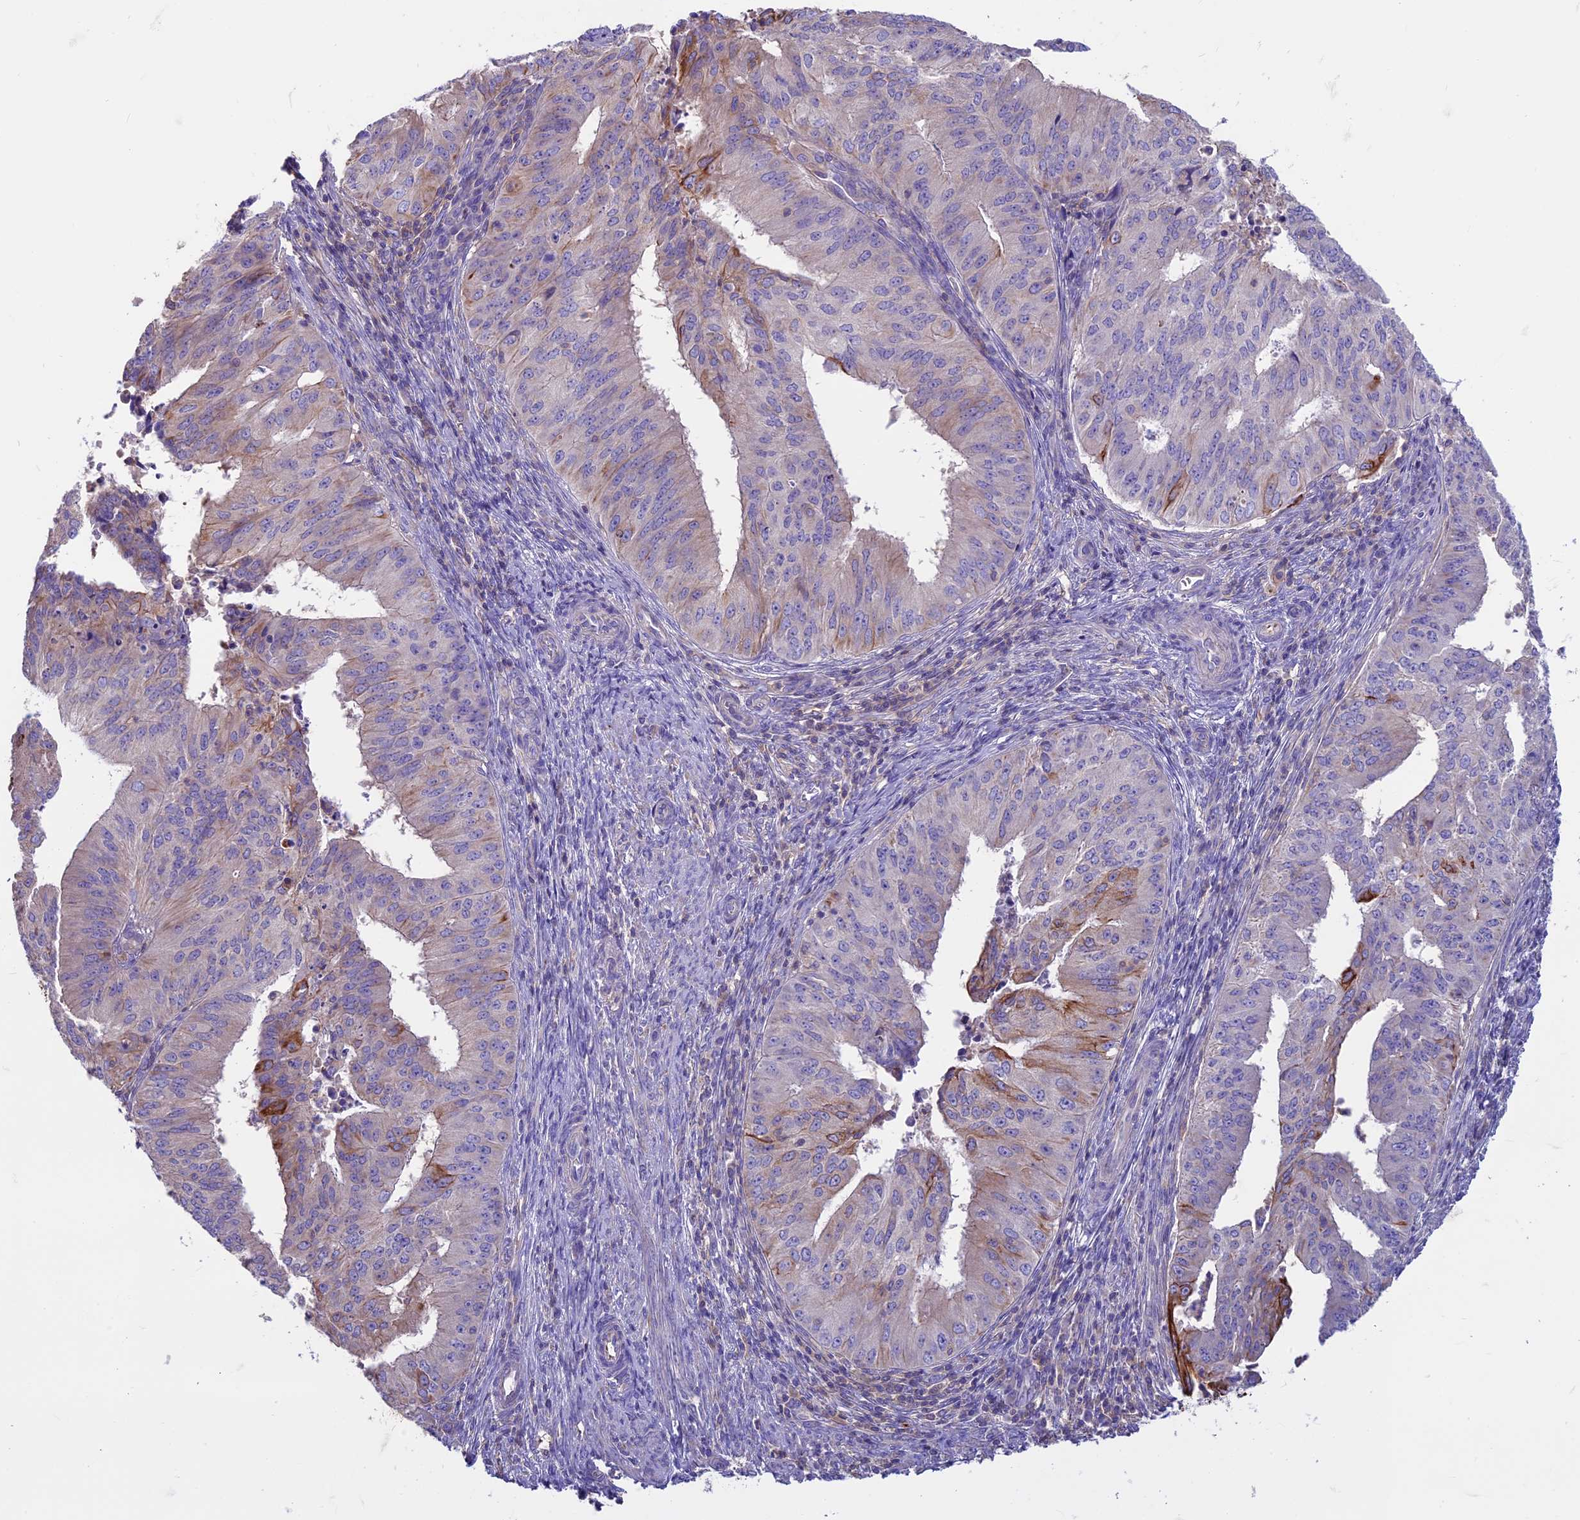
{"staining": {"intensity": "strong", "quantity": "25%-75%", "location": "cytoplasmic/membranous"}, "tissue": "endometrial cancer", "cell_type": "Tumor cells", "image_type": "cancer", "snomed": [{"axis": "morphology", "description": "Adenocarcinoma, NOS"}, {"axis": "topography", "description": "Endometrium"}], "caption": "Protein expression analysis of endometrial adenocarcinoma reveals strong cytoplasmic/membranous expression in about 25%-75% of tumor cells.", "gene": "CDAN1", "patient": {"sex": "female", "age": 50}}